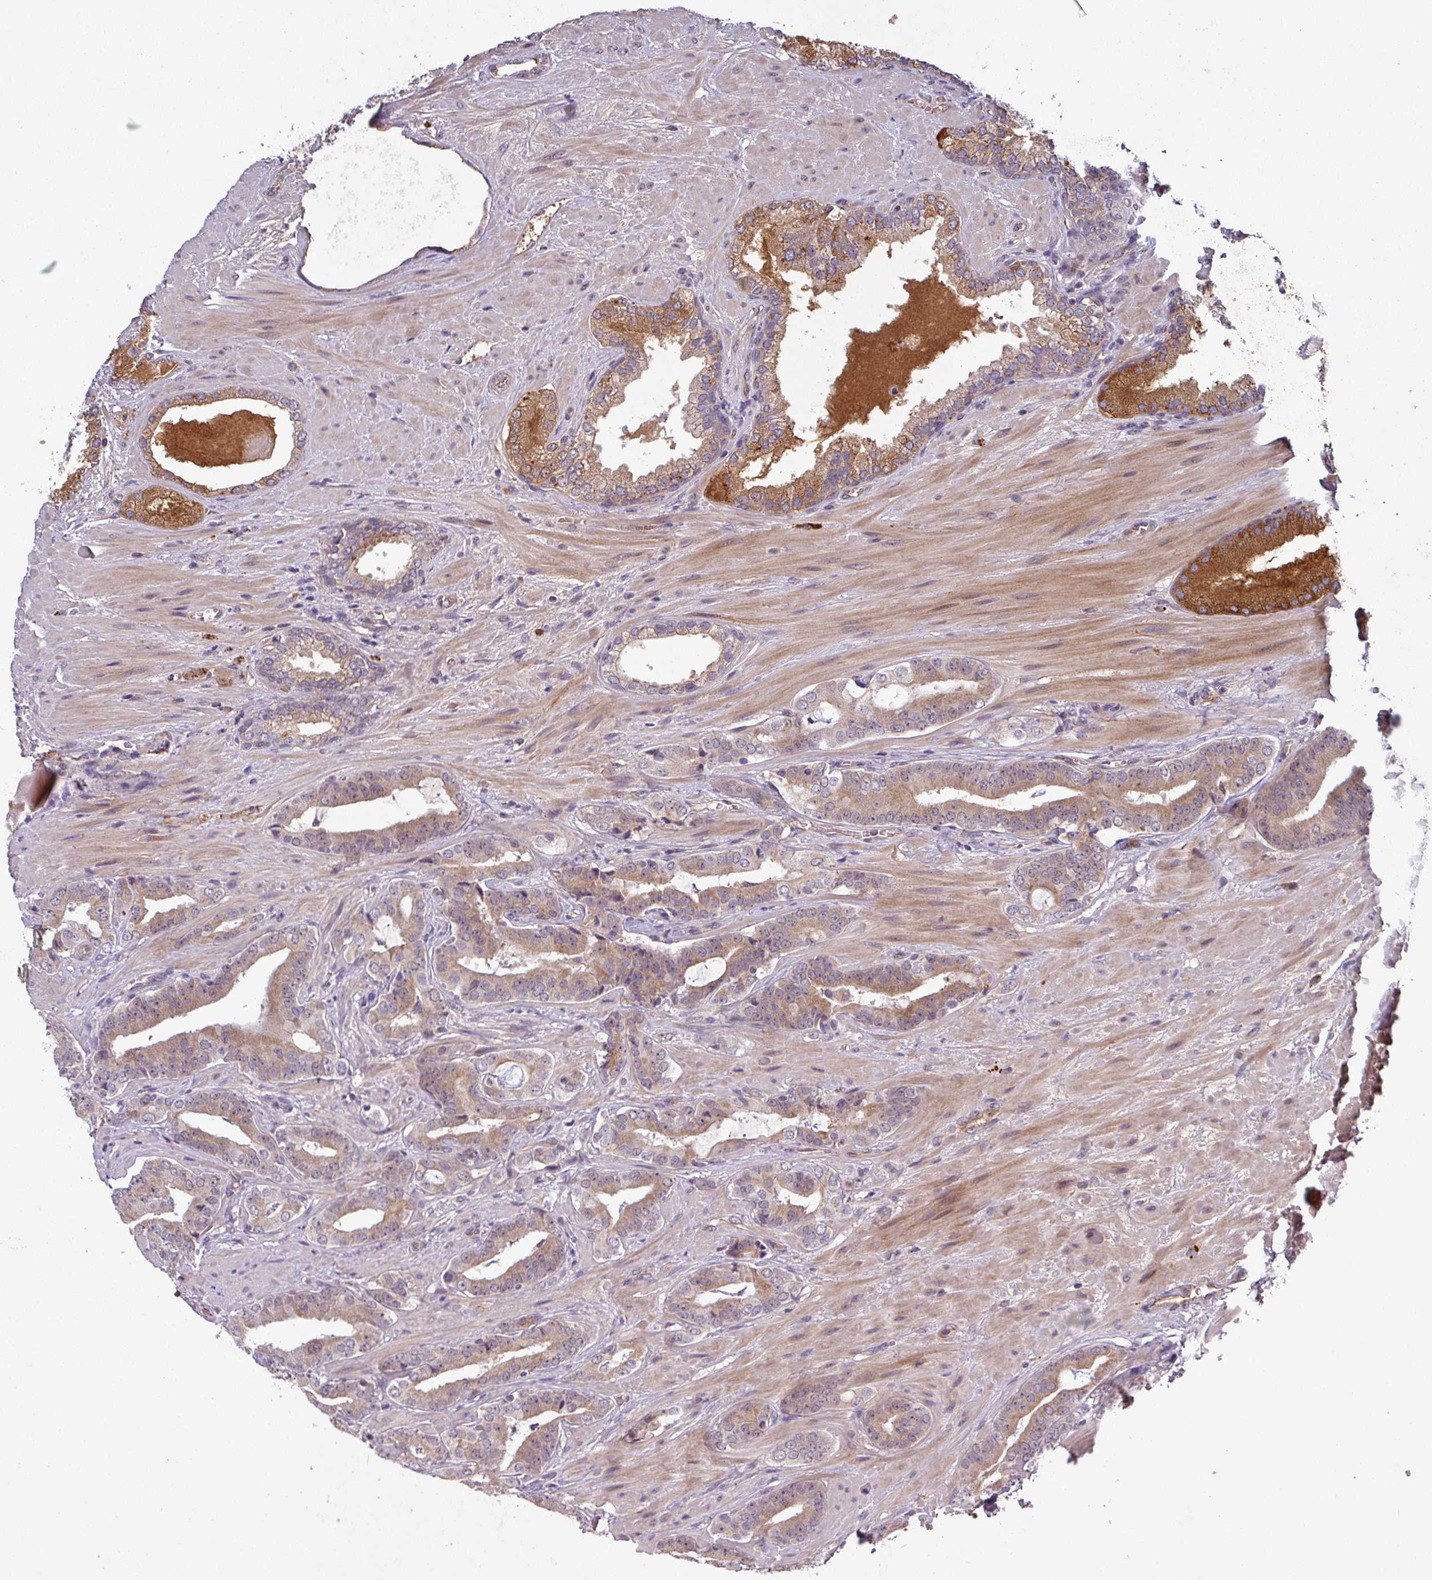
{"staining": {"intensity": "moderate", "quantity": "25%-75%", "location": "cytoplasmic/membranous"}, "tissue": "prostate cancer", "cell_type": "Tumor cells", "image_type": "cancer", "snomed": [{"axis": "morphology", "description": "Adenocarcinoma, Low grade"}, {"axis": "topography", "description": "Prostate"}], "caption": "Adenocarcinoma (low-grade) (prostate) stained with a brown dye shows moderate cytoplasmic/membranous positive staining in approximately 25%-75% of tumor cells.", "gene": "PUS1", "patient": {"sex": "male", "age": 61}}